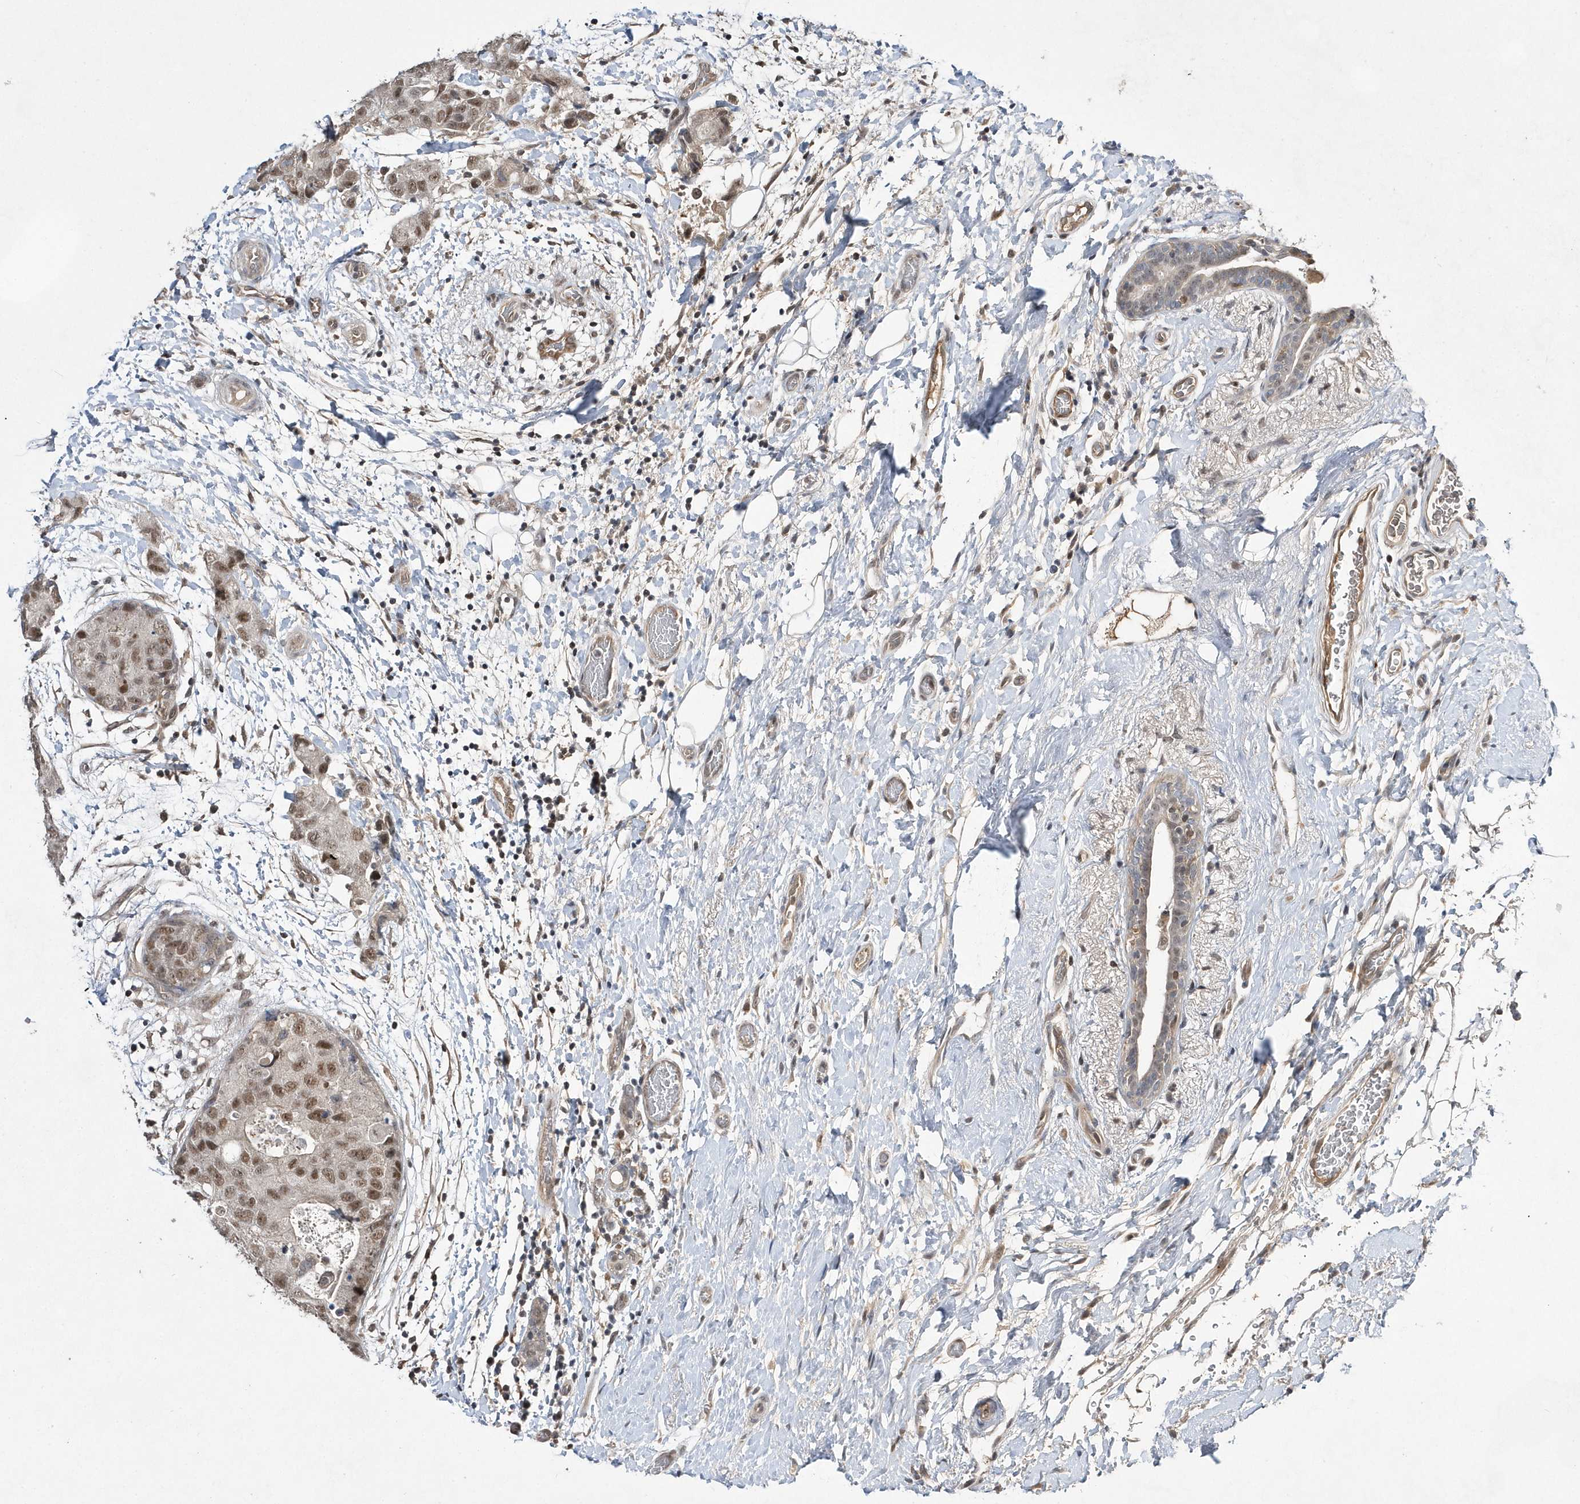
{"staining": {"intensity": "moderate", "quantity": ">75%", "location": "nuclear"}, "tissue": "breast cancer", "cell_type": "Tumor cells", "image_type": "cancer", "snomed": [{"axis": "morphology", "description": "Duct carcinoma"}, {"axis": "topography", "description": "Breast"}], "caption": "Tumor cells show medium levels of moderate nuclear positivity in approximately >75% of cells in breast invasive ductal carcinoma.", "gene": "TMEM132B", "patient": {"sex": "female", "age": 62}}